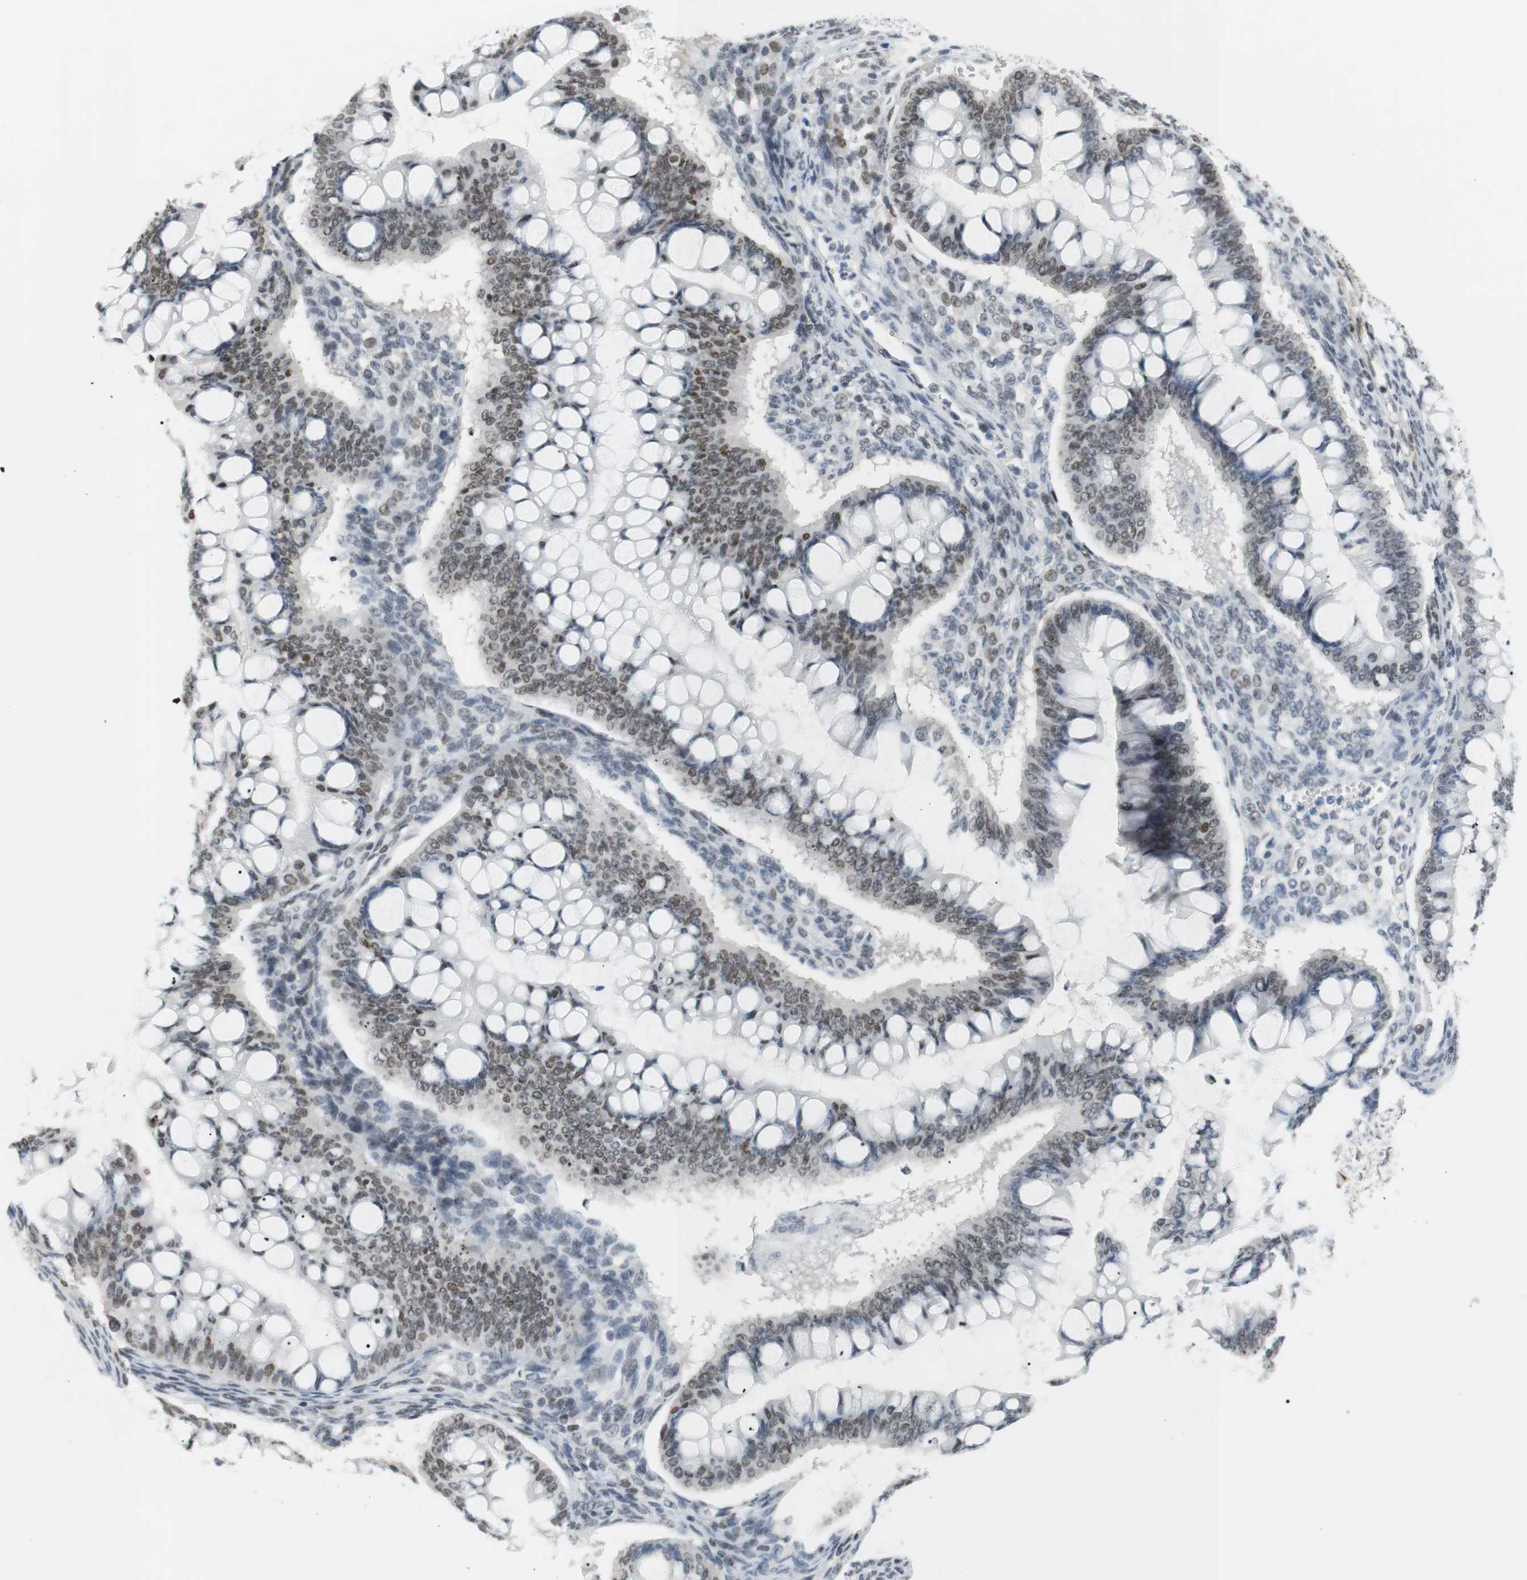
{"staining": {"intensity": "moderate", "quantity": ">75%", "location": "nuclear"}, "tissue": "ovarian cancer", "cell_type": "Tumor cells", "image_type": "cancer", "snomed": [{"axis": "morphology", "description": "Cystadenocarcinoma, mucinous, NOS"}, {"axis": "topography", "description": "Ovary"}], "caption": "Human ovarian cancer (mucinous cystadenocarcinoma) stained for a protein (brown) exhibits moderate nuclear positive positivity in about >75% of tumor cells.", "gene": "BMI1", "patient": {"sex": "female", "age": 73}}